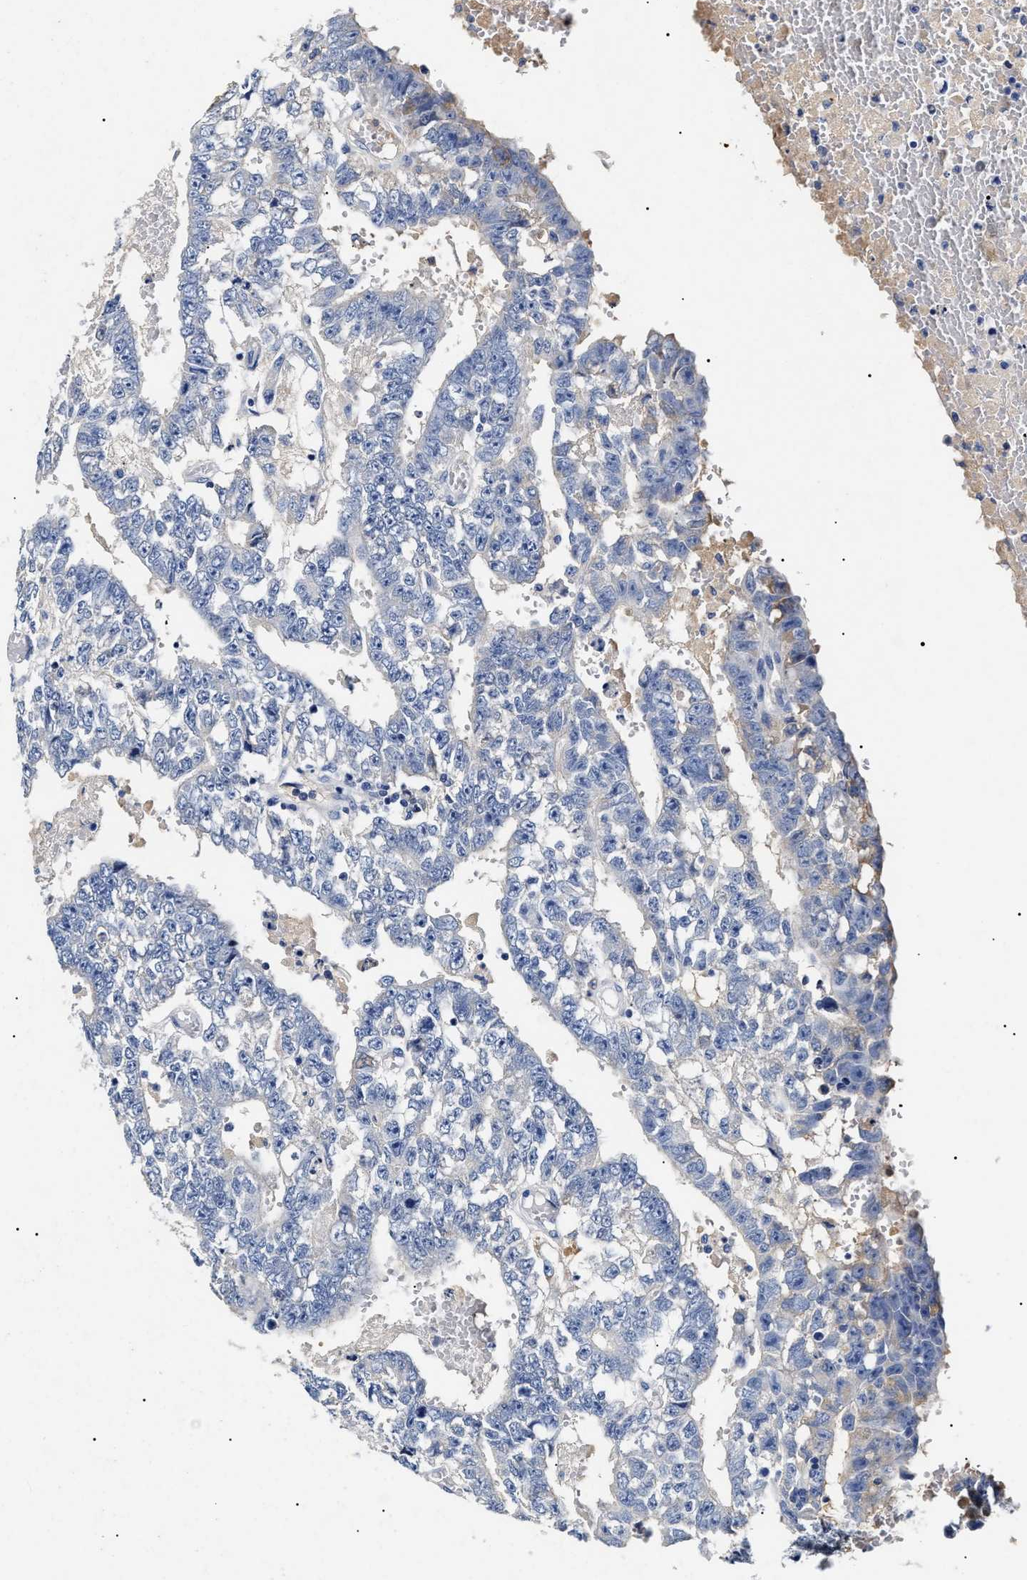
{"staining": {"intensity": "negative", "quantity": "none", "location": "none"}, "tissue": "testis cancer", "cell_type": "Tumor cells", "image_type": "cancer", "snomed": [{"axis": "morphology", "description": "Carcinoma, Embryonal, NOS"}, {"axis": "topography", "description": "Testis"}], "caption": "This is a micrograph of immunohistochemistry (IHC) staining of testis cancer, which shows no staining in tumor cells.", "gene": "LRRC8E", "patient": {"sex": "male", "age": 25}}